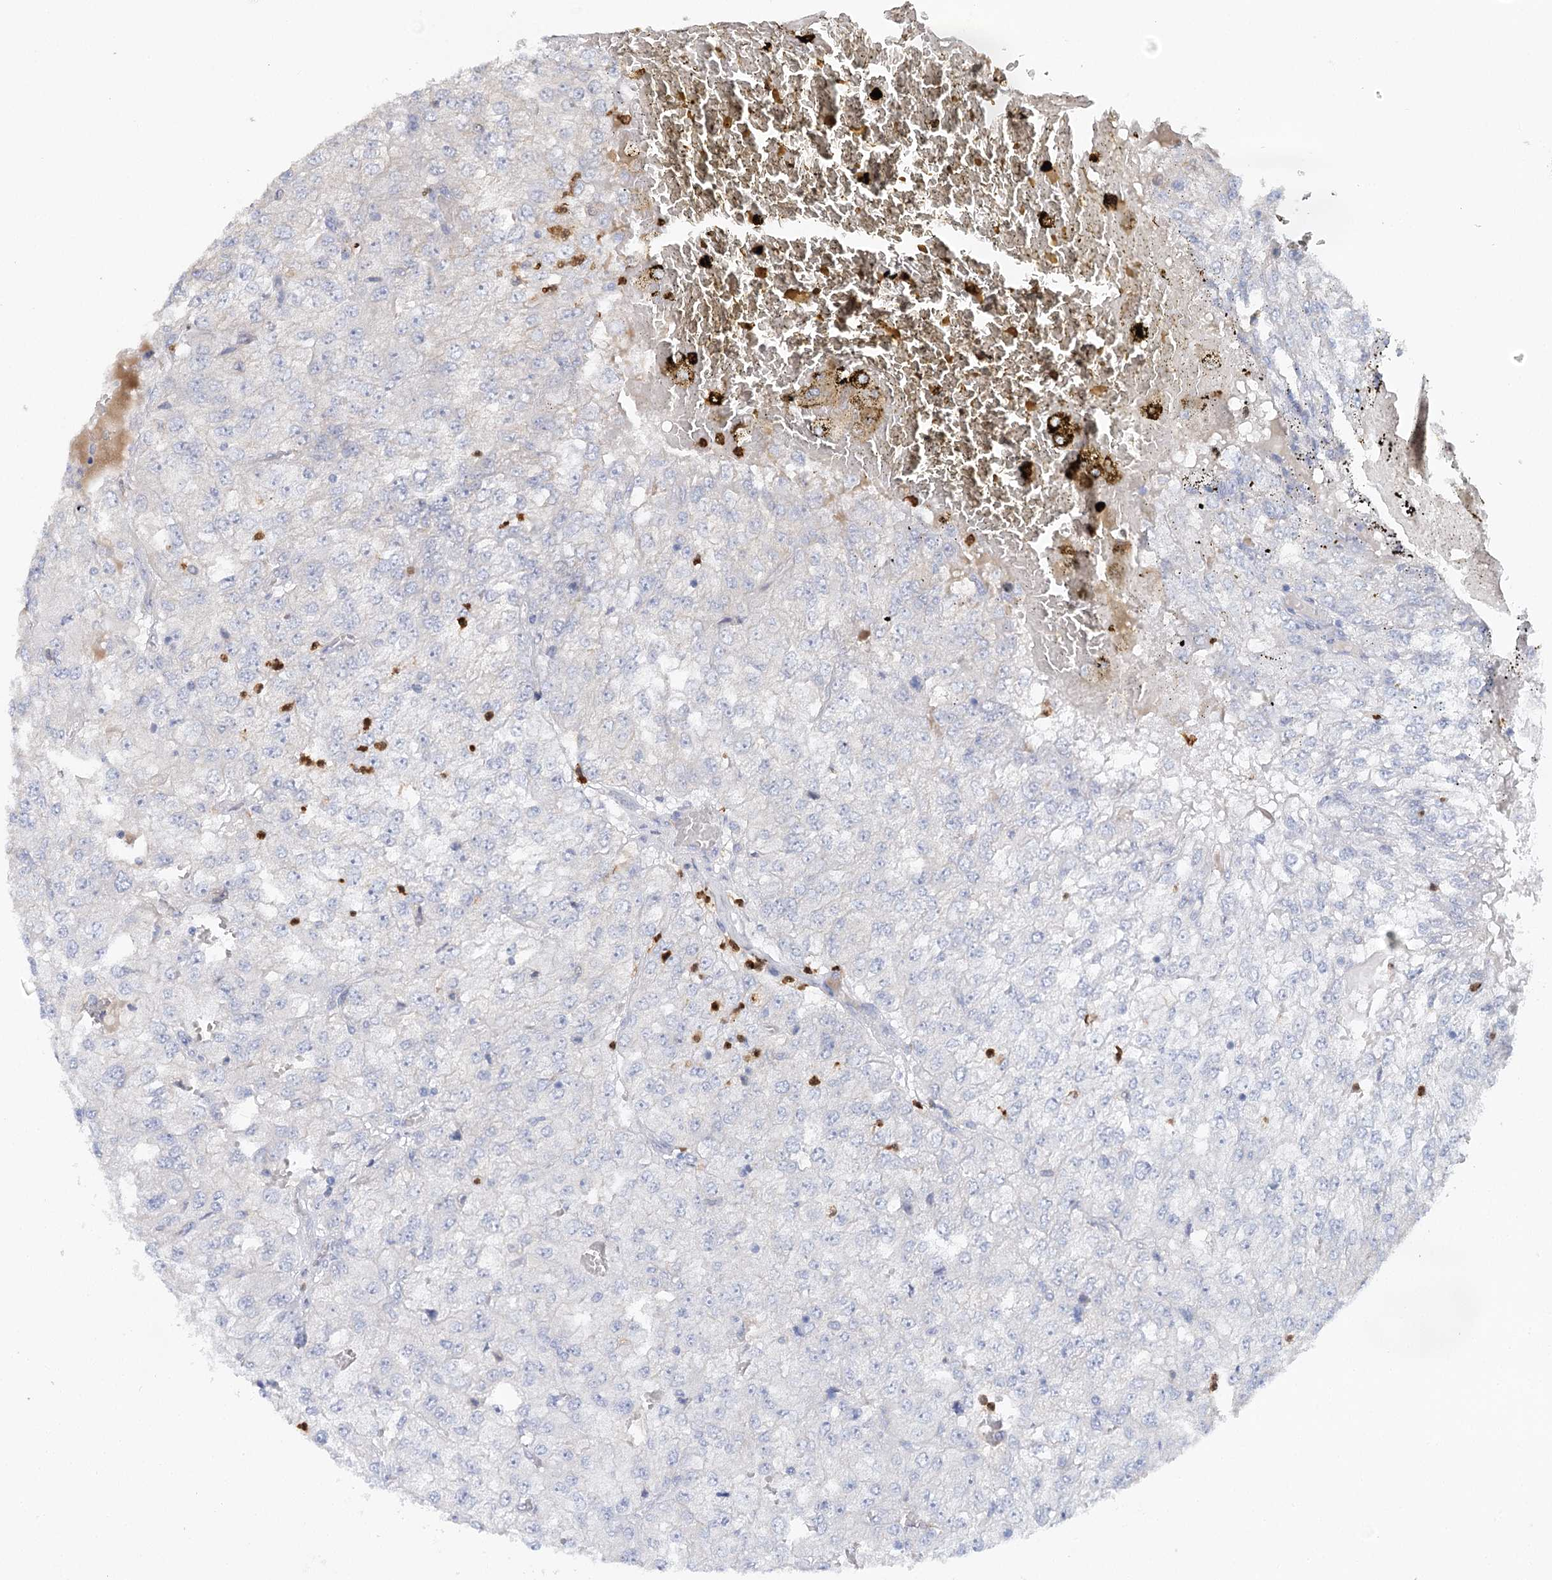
{"staining": {"intensity": "negative", "quantity": "none", "location": "none"}, "tissue": "renal cancer", "cell_type": "Tumor cells", "image_type": "cancer", "snomed": [{"axis": "morphology", "description": "Adenocarcinoma, NOS"}, {"axis": "topography", "description": "Kidney"}], "caption": "This is an IHC micrograph of human renal adenocarcinoma. There is no staining in tumor cells.", "gene": "EPB41L5", "patient": {"sex": "female", "age": 54}}